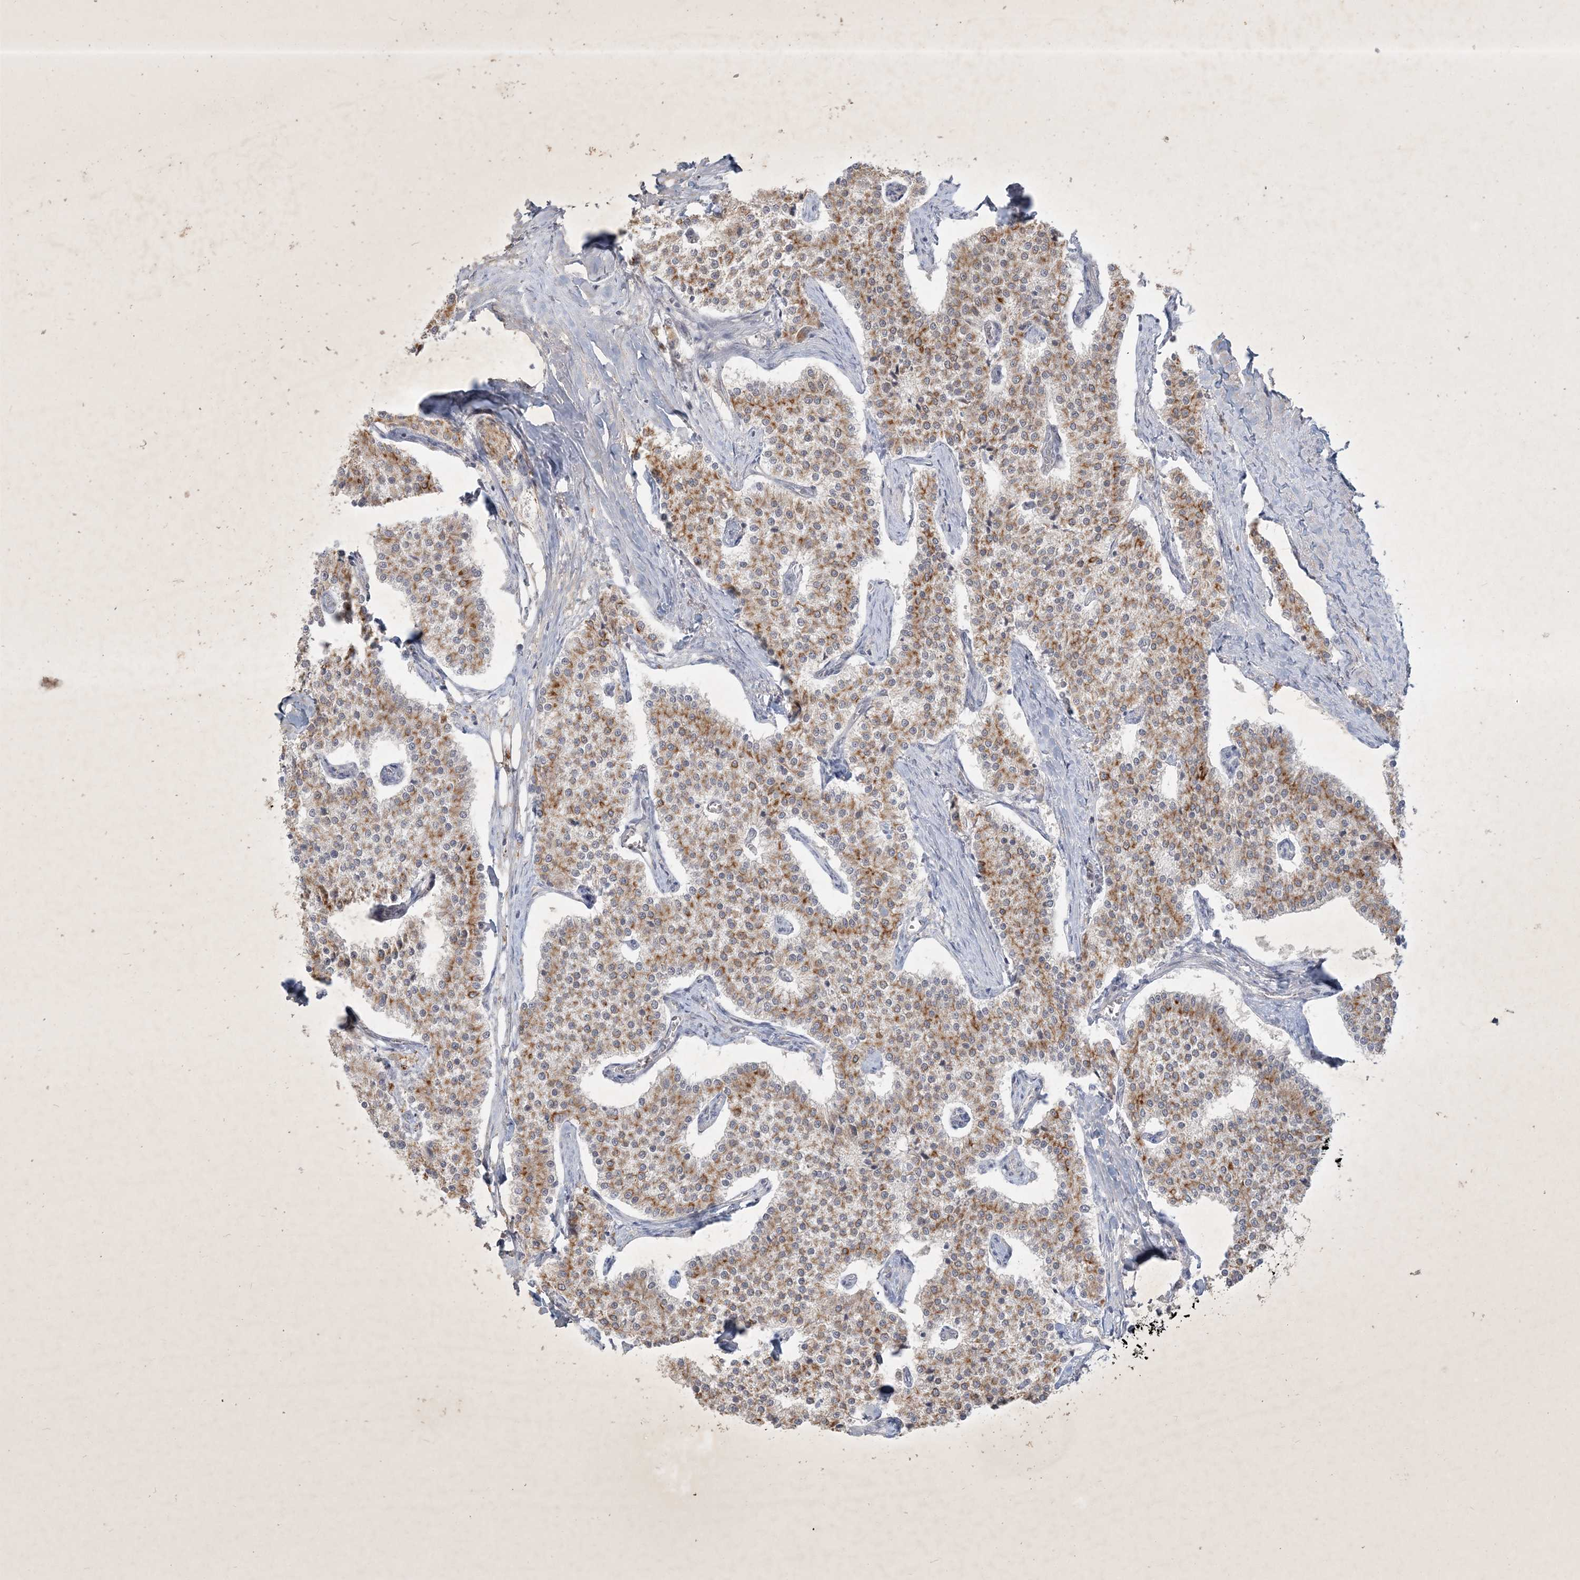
{"staining": {"intensity": "moderate", "quantity": "25%-75%", "location": "cytoplasmic/membranous"}, "tissue": "carcinoid", "cell_type": "Tumor cells", "image_type": "cancer", "snomed": [{"axis": "morphology", "description": "Carcinoid, malignant, NOS"}, {"axis": "topography", "description": "Colon"}], "caption": "Moderate cytoplasmic/membranous positivity for a protein is appreciated in approximately 25%-75% of tumor cells of malignant carcinoid using IHC.", "gene": "BOD1", "patient": {"sex": "female", "age": 52}}